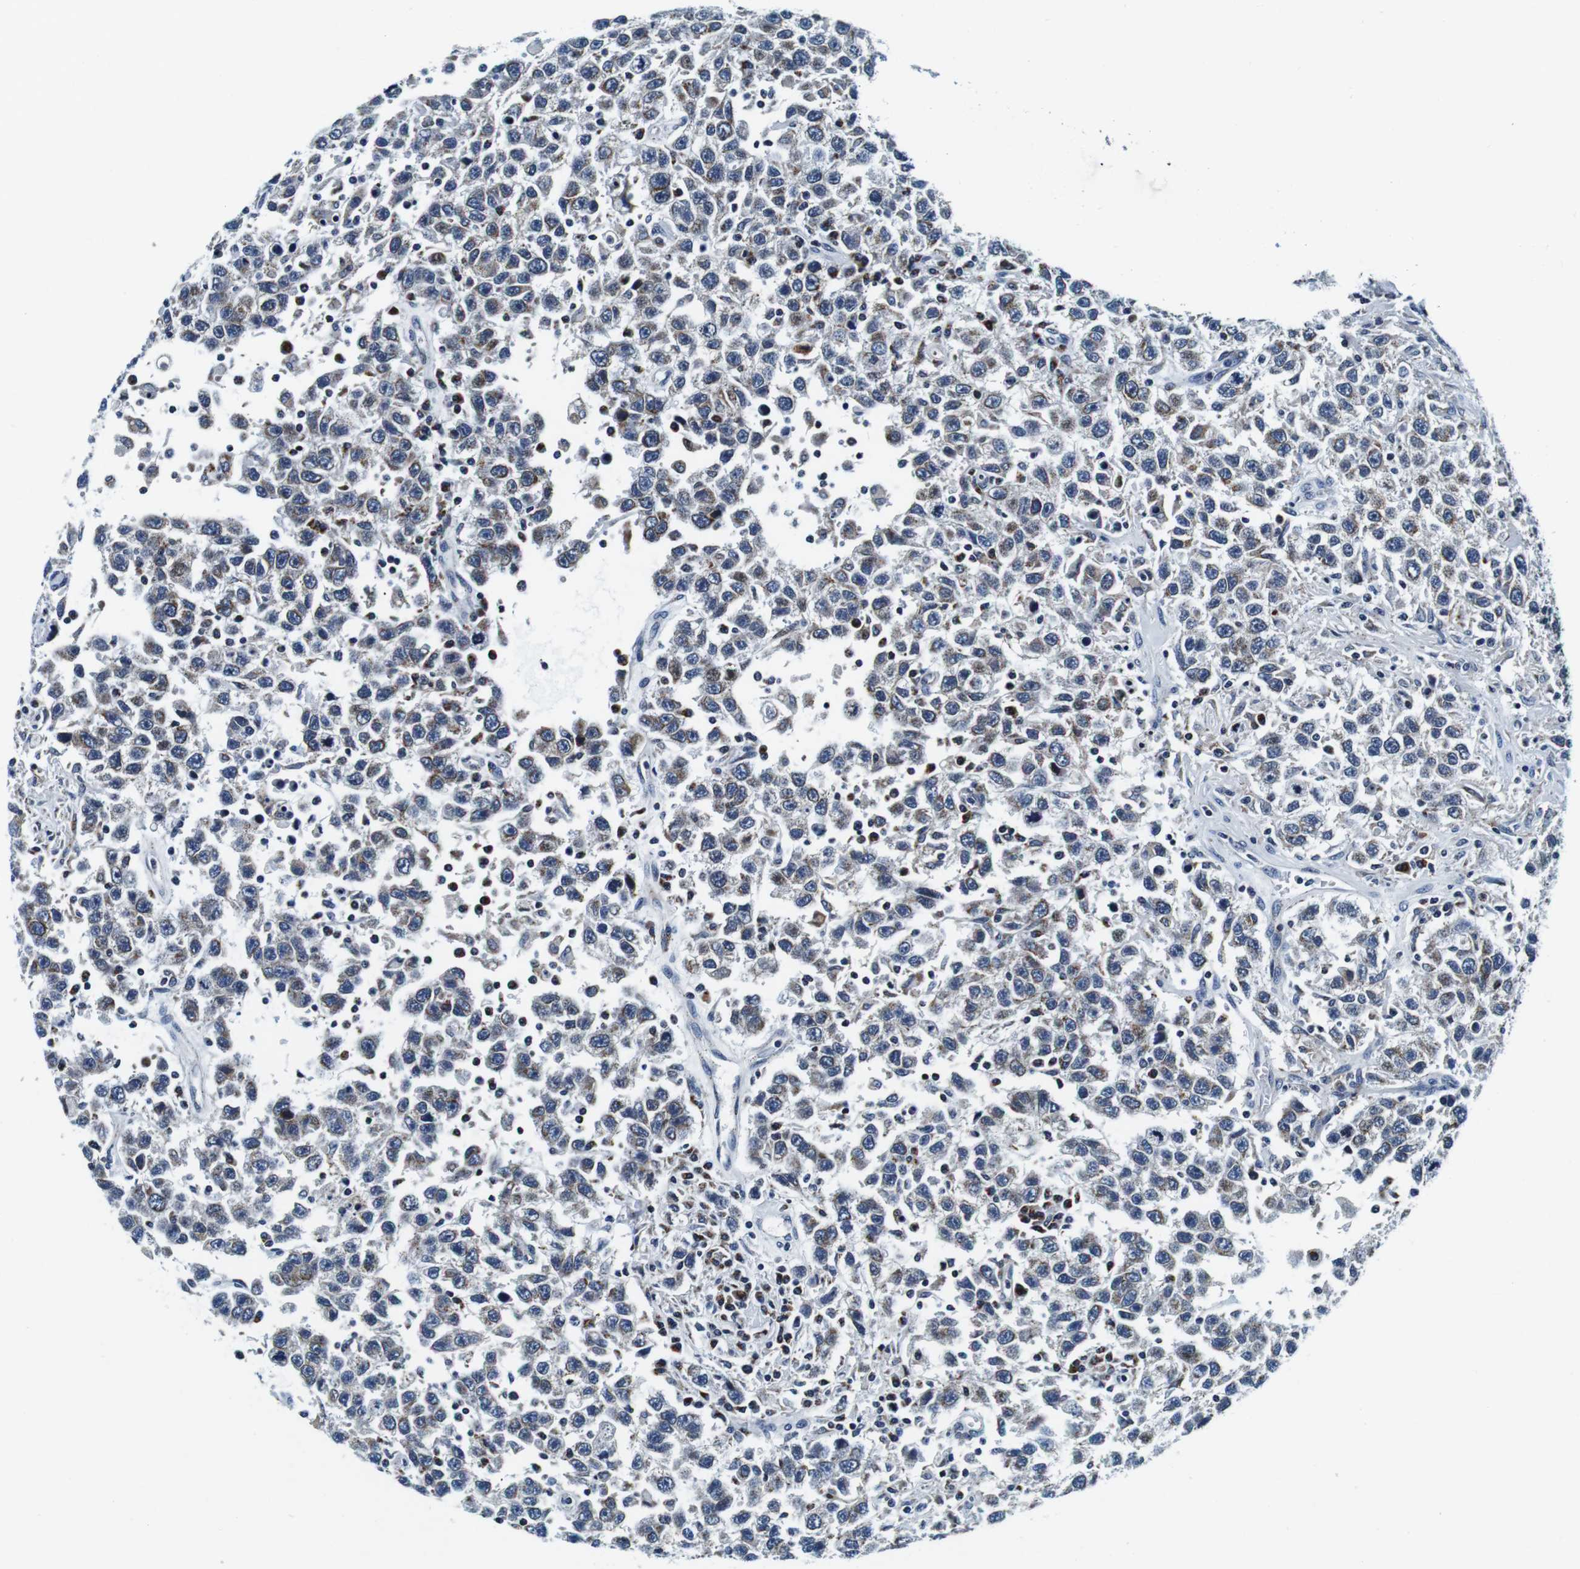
{"staining": {"intensity": "weak", "quantity": "25%-75%", "location": "cytoplasmic/membranous"}, "tissue": "testis cancer", "cell_type": "Tumor cells", "image_type": "cancer", "snomed": [{"axis": "morphology", "description": "Seminoma, NOS"}, {"axis": "topography", "description": "Testis"}], "caption": "Testis cancer (seminoma) tissue displays weak cytoplasmic/membranous expression in approximately 25%-75% of tumor cells, visualized by immunohistochemistry. The protein is stained brown, and the nuclei are stained in blue (DAB IHC with brightfield microscopy, high magnification).", "gene": "FAR2", "patient": {"sex": "male", "age": 41}}